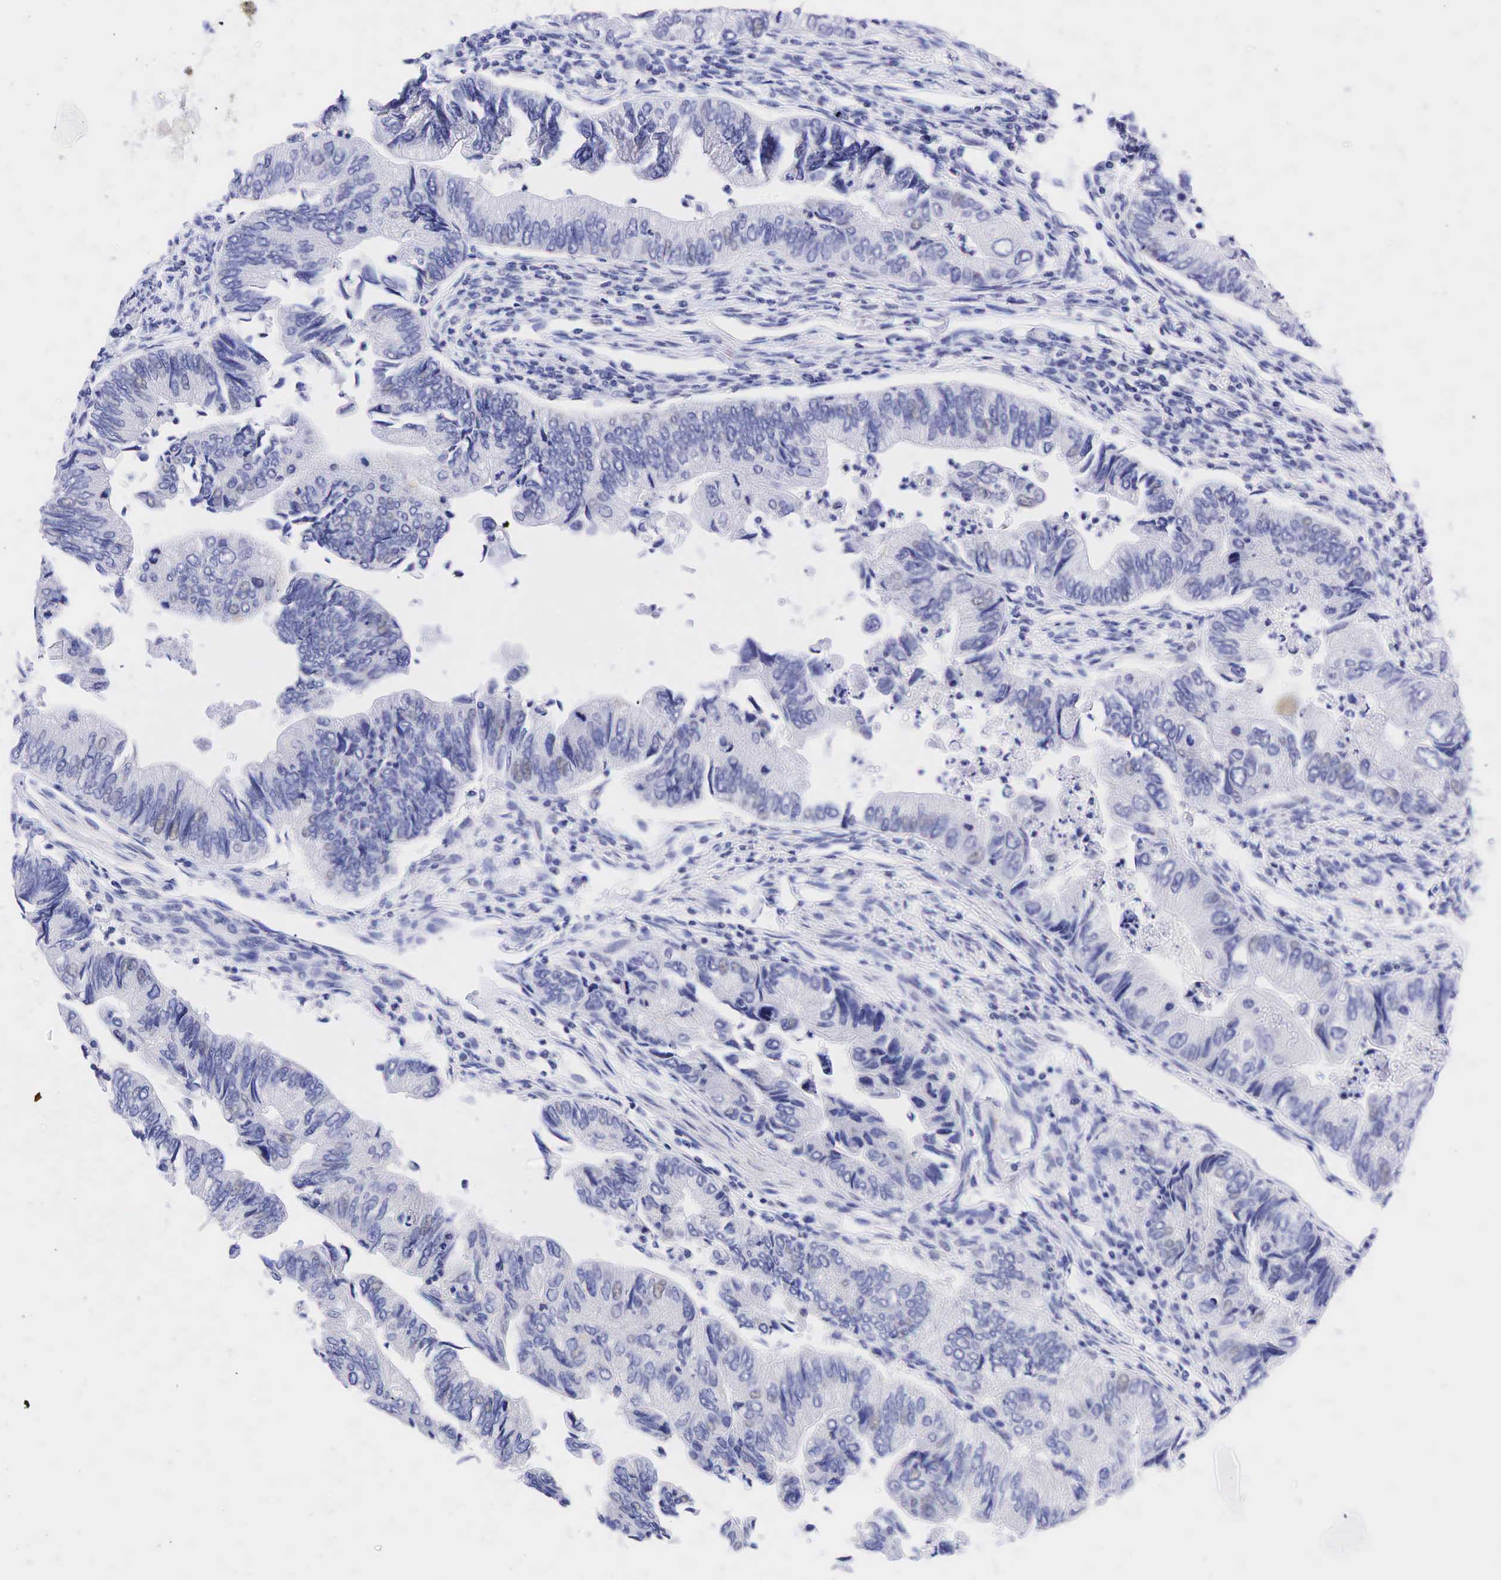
{"staining": {"intensity": "negative", "quantity": "none", "location": "none"}, "tissue": "colorectal cancer", "cell_type": "Tumor cells", "image_type": "cancer", "snomed": [{"axis": "morphology", "description": "Adenocarcinoma, NOS"}, {"axis": "topography", "description": "Colon"}], "caption": "High magnification brightfield microscopy of colorectal cancer (adenocarcinoma) stained with DAB (3,3'-diaminobenzidine) (brown) and counterstained with hematoxylin (blue): tumor cells show no significant positivity. The staining was performed using DAB (3,3'-diaminobenzidine) to visualize the protein expression in brown, while the nuclei were stained in blue with hematoxylin (Magnification: 20x).", "gene": "AR", "patient": {"sex": "female", "age": 11}}